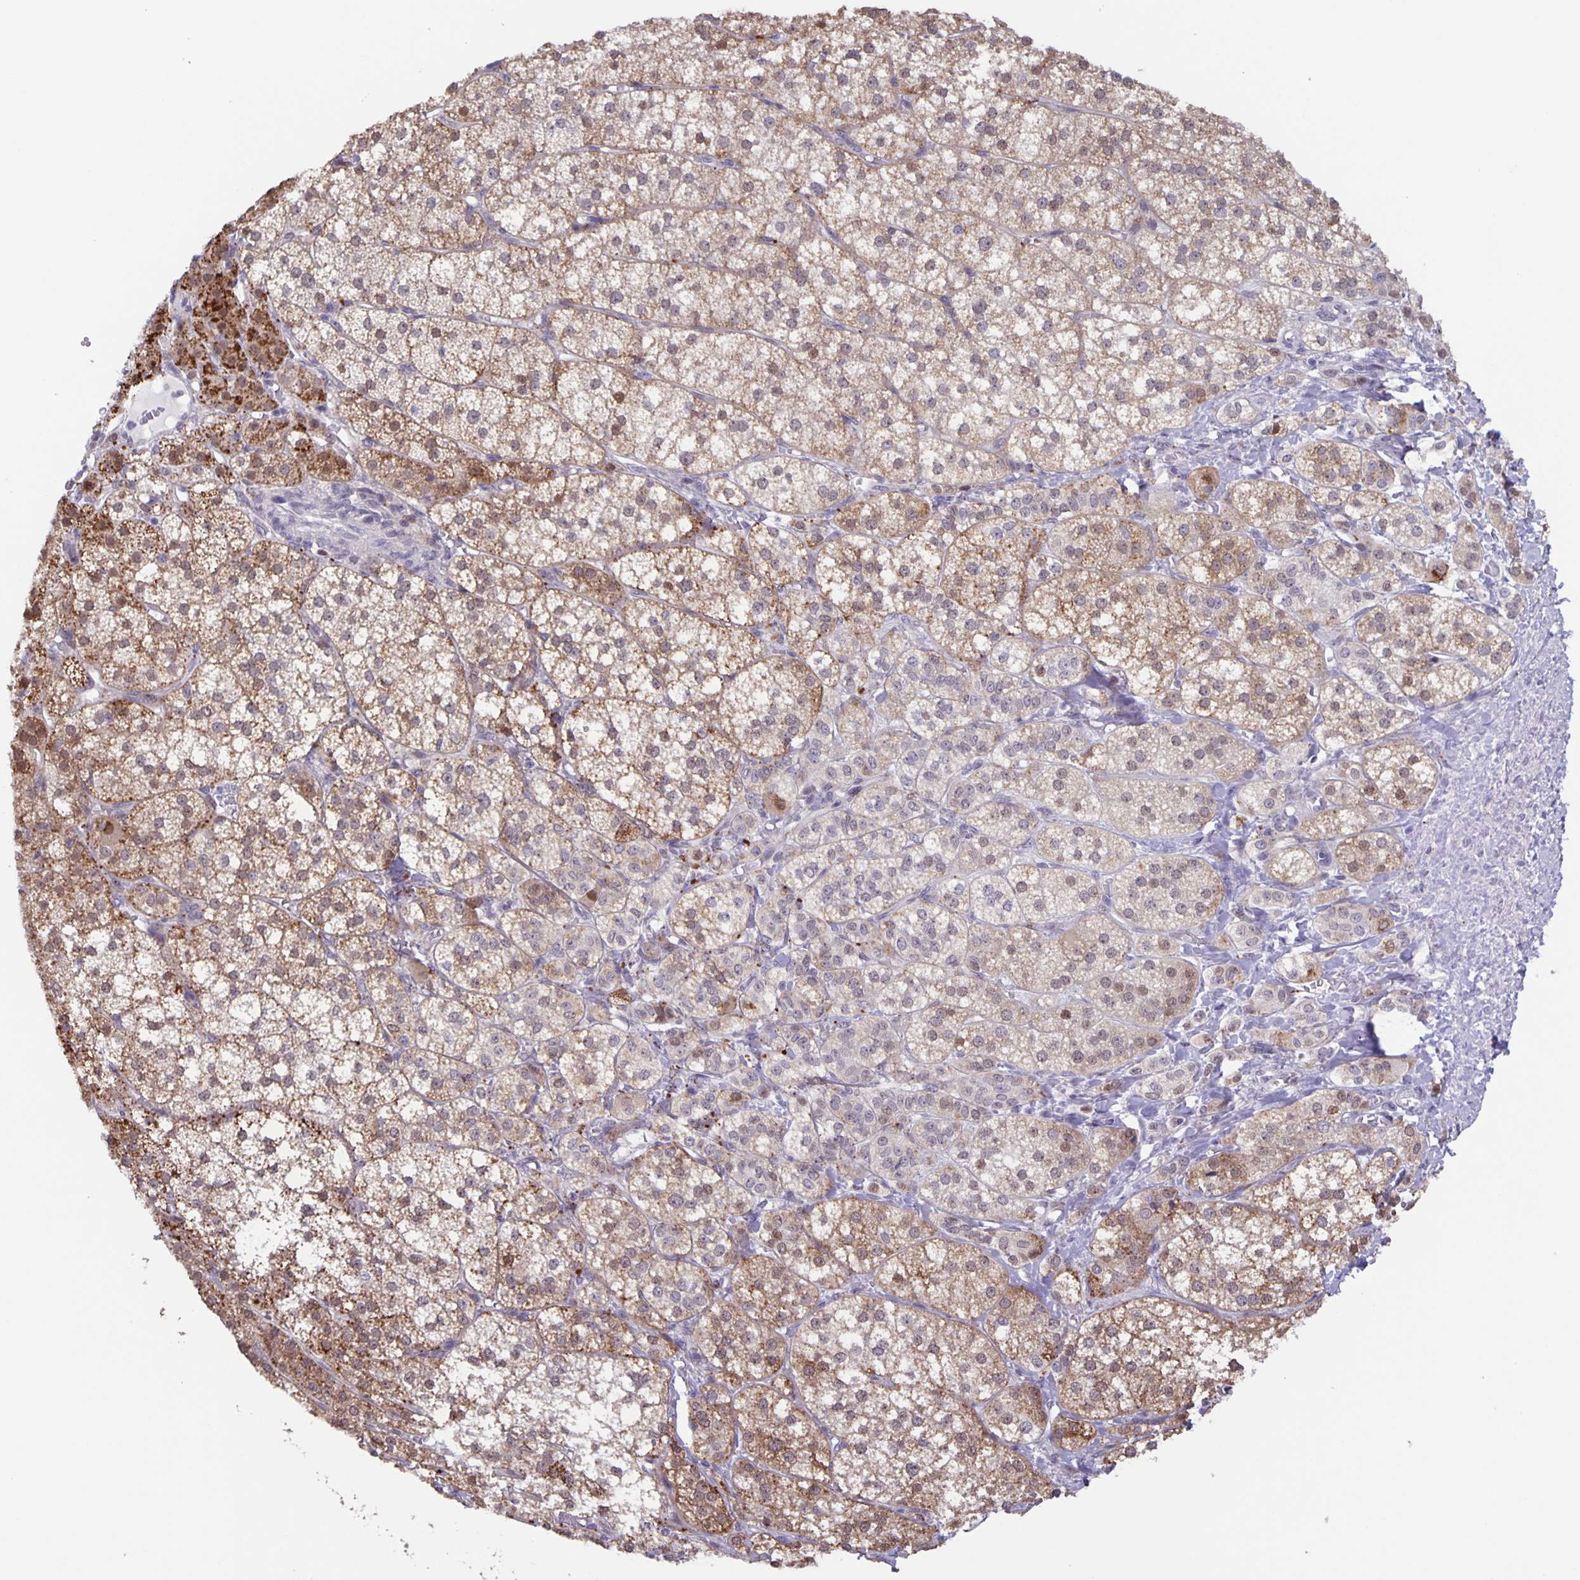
{"staining": {"intensity": "moderate", "quantity": ">75%", "location": "cytoplasmic/membranous,nuclear"}, "tissue": "adrenal gland", "cell_type": "Glandular cells", "image_type": "normal", "snomed": [{"axis": "morphology", "description": "Normal tissue, NOS"}, {"axis": "topography", "description": "Adrenal gland"}], "caption": "Immunohistochemical staining of normal adrenal gland exhibits medium levels of moderate cytoplasmic/membranous,nuclear expression in about >75% of glandular cells. The protein of interest is stained brown, and the nuclei are stained in blue (DAB (3,3'-diaminobenzidine) IHC with brightfield microscopy, high magnification).", "gene": "MAPK12", "patient": {"sex": "female", "age": 60}}